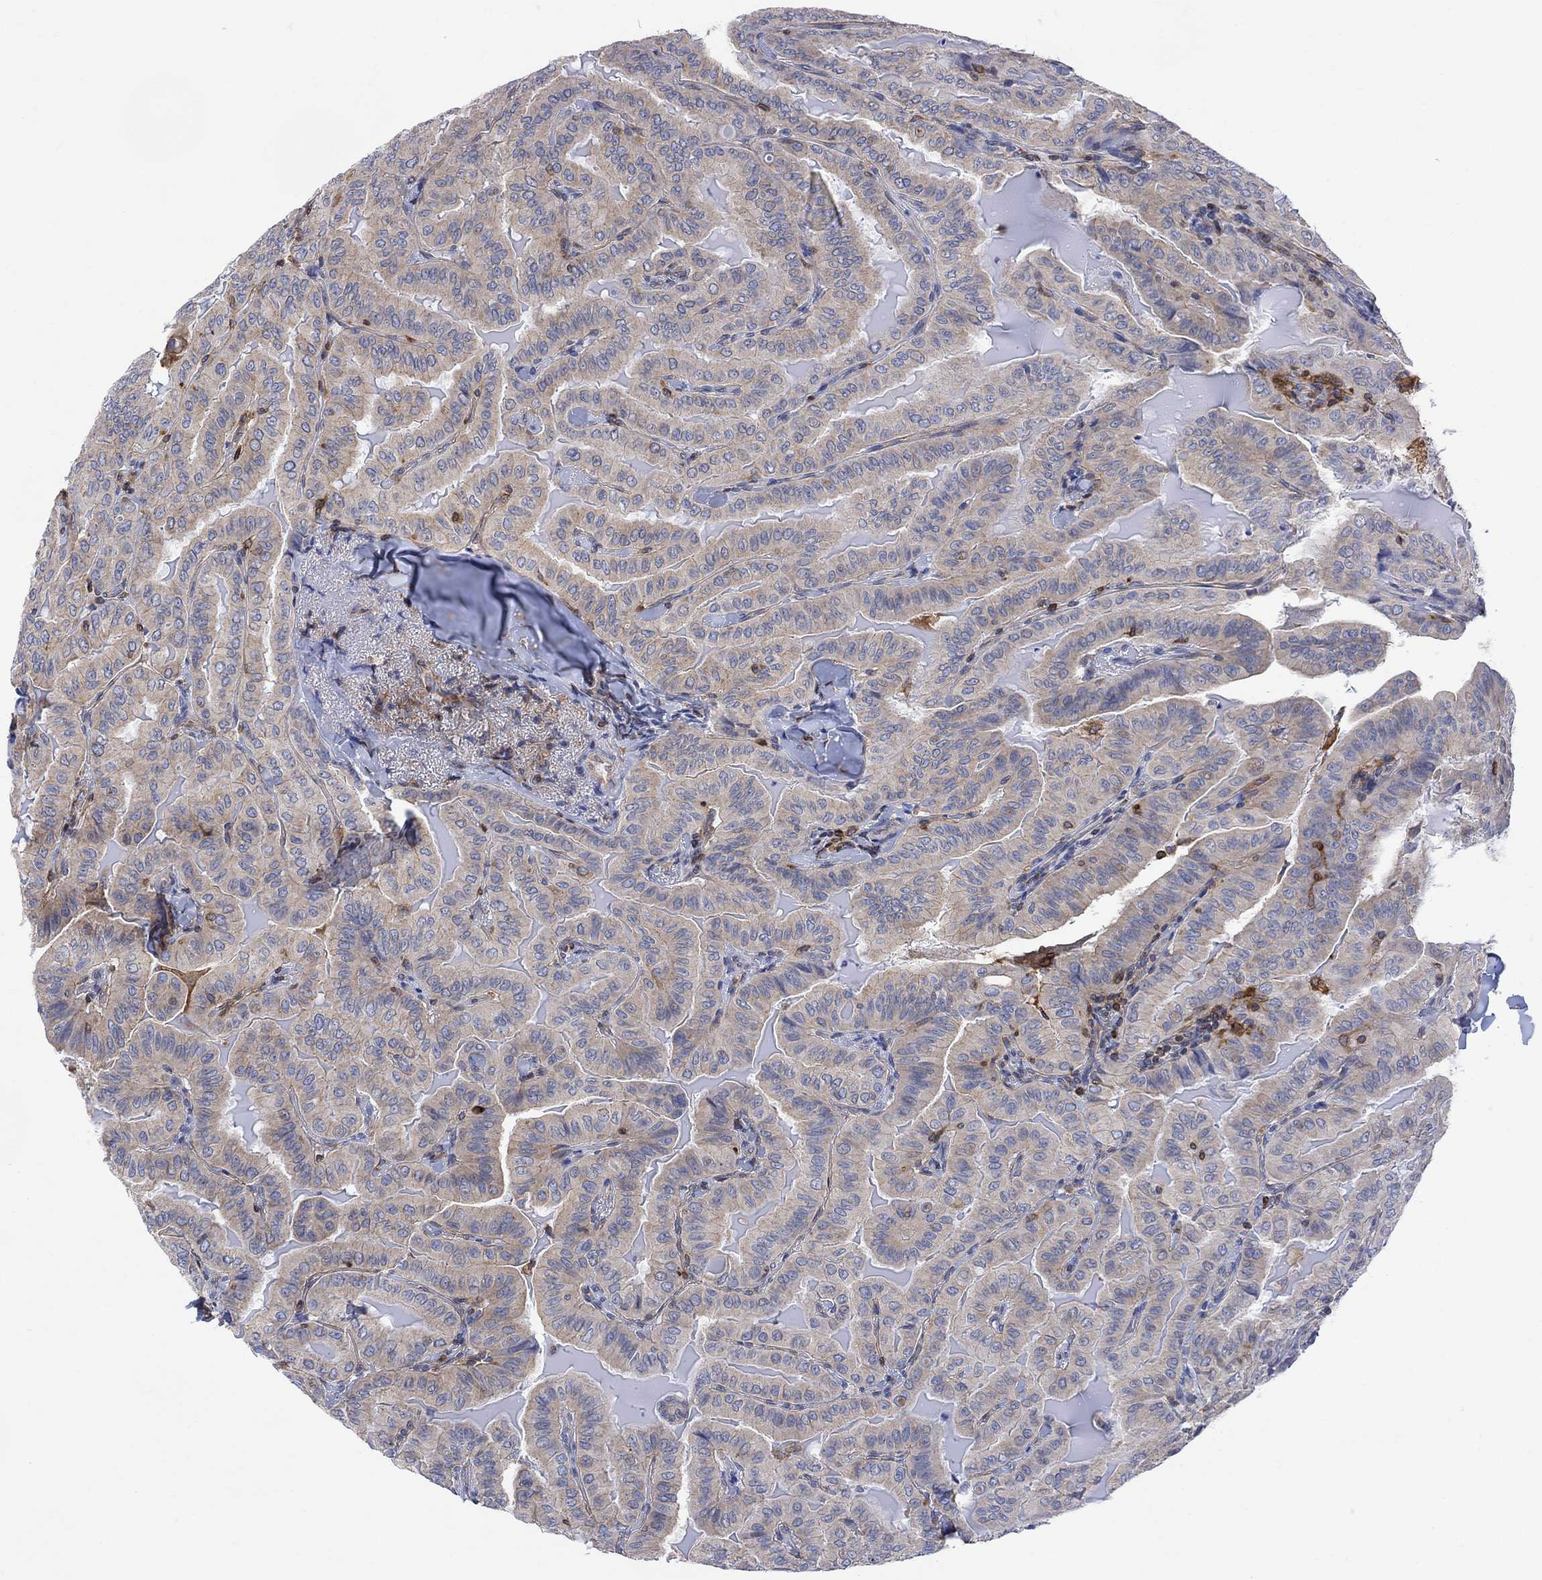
{"staining": {"intensity": "weak", "quantity": "25%-75%", "location": "cytoplasmic/membranous"}, "tissue": "thyroid cancer", "cell_type": "Tumor cells", "image_type": "cancer", "snomed": [{"axis": "morphology", "description": "Papillary adenocarcinoma, NOS"}, {"axis": "topography", "description": "Thyroid gland"}], "caption": "Tumor cells reveal weak cytoplasmic/membranous expression in about 25%-75% of cells in thyroid cancer.", "gene": "GBP5", "patient": {"sex": "female", "age": 68}}